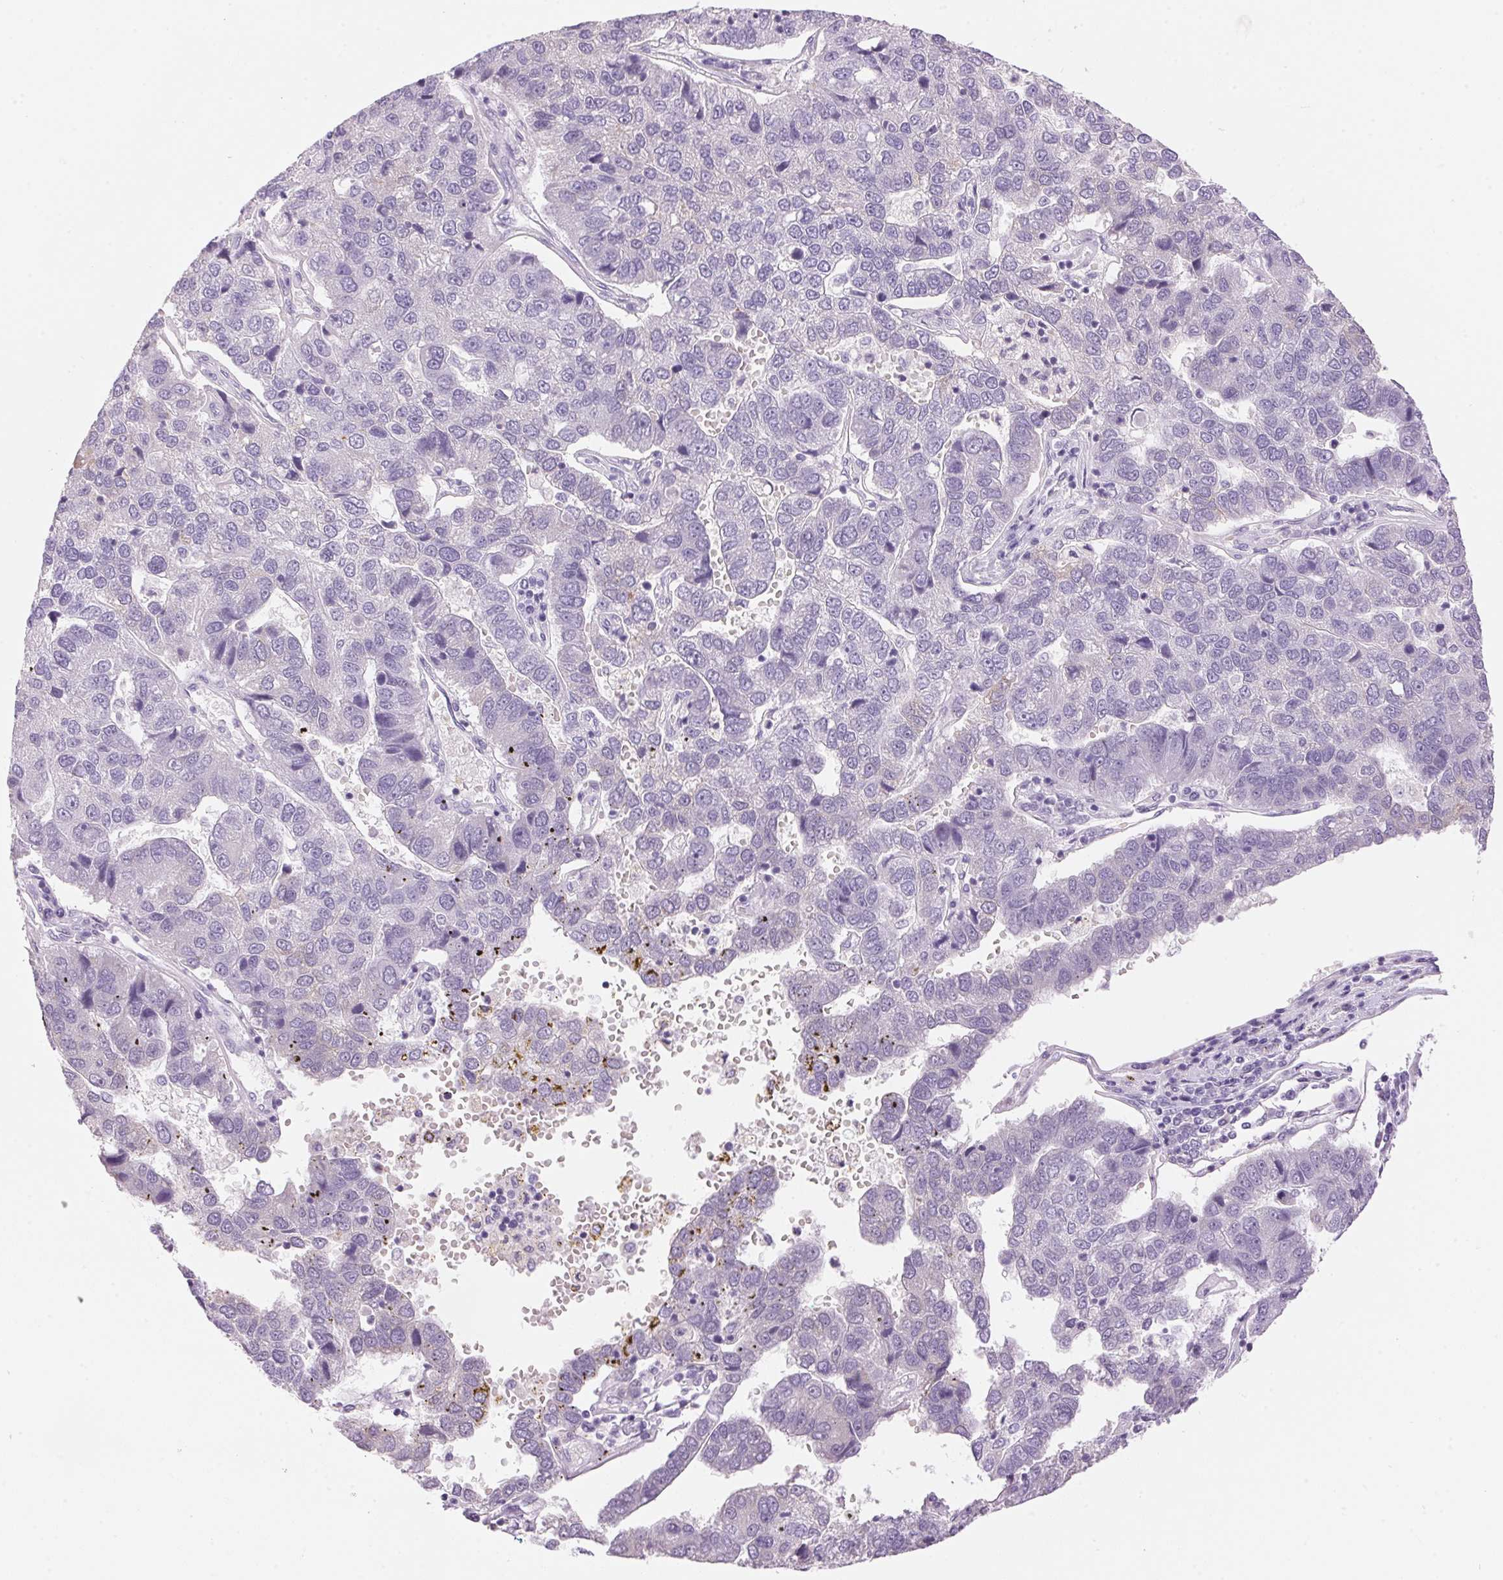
{"staining": {"intensity": "negative", "quantity": "none", "location": "none"}, "tissue": "pancreatic cancer", "cell_type": "Tumor cells", "image_type": "cancer", "snomed": [{"axis": "morphology", "description": "Adenocarcinoma, NOS"}, {"axis": "topography", "description": "Pancreas"}], "caption": "The immunohistochemistry (IHC) histopathology image has no significant expression in tumor cells of adenocarcinoma (pancreatic) tissue.", "gene": "HSD17B2", "patient": {"sex": "female", "age": 61}}